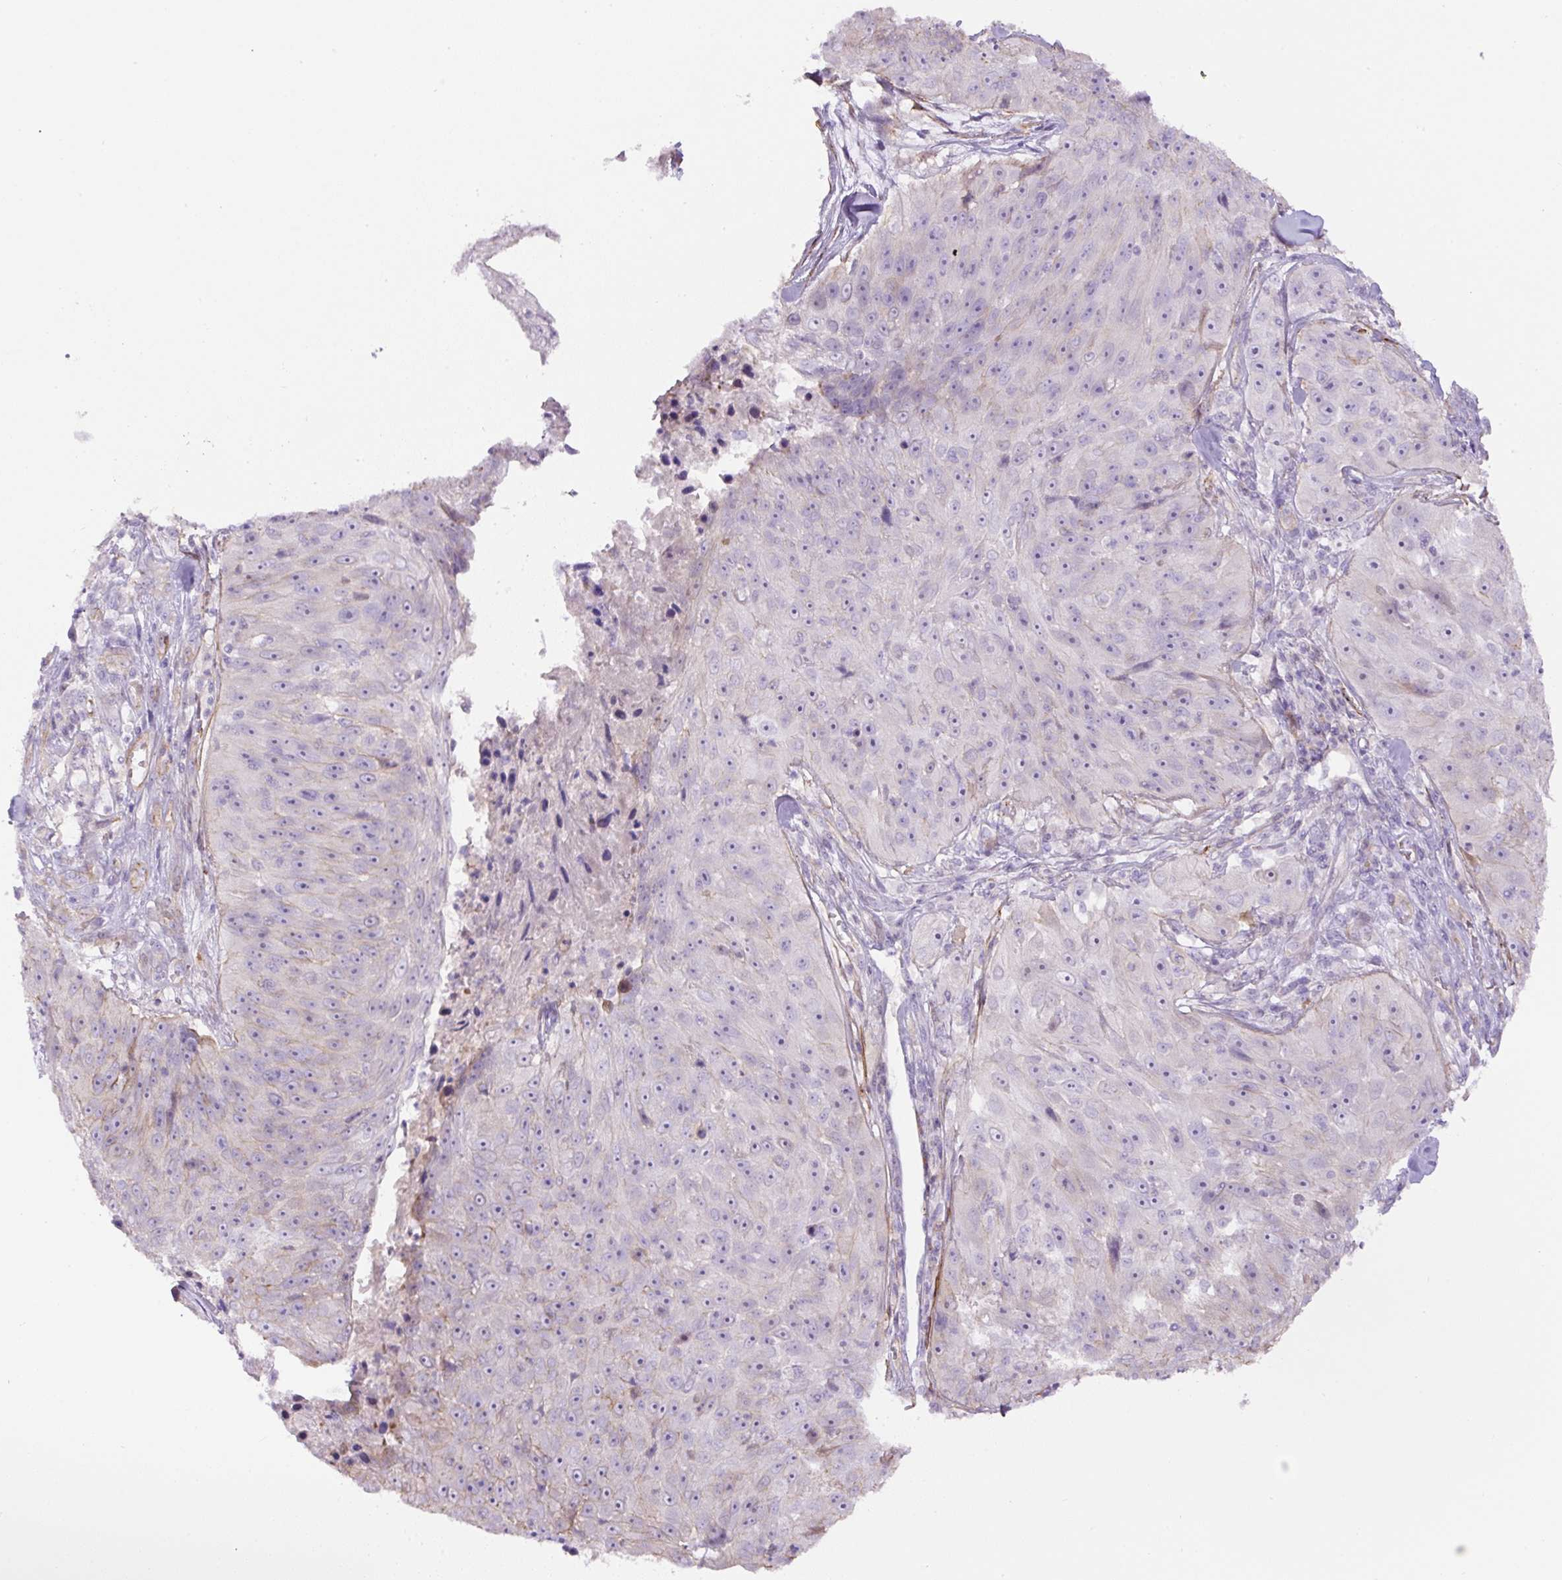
{"staining": {"intensity": "negative", "quantity": "none", "location": "none"}, "tissue": "skin cancer", "cell_type": "Tumor cells", "image_type": "cancer", "snomed": [{"axis": "morphology", "description": "Squamous cell carcinoma, NOS"}, {"axis": "topography", "description": "Skin"}], "caption": "There is no significant staining in tumor cells of skin cancer.", "gene": "B3GALT5", "patient": {"sex": "female", "age": 87}}